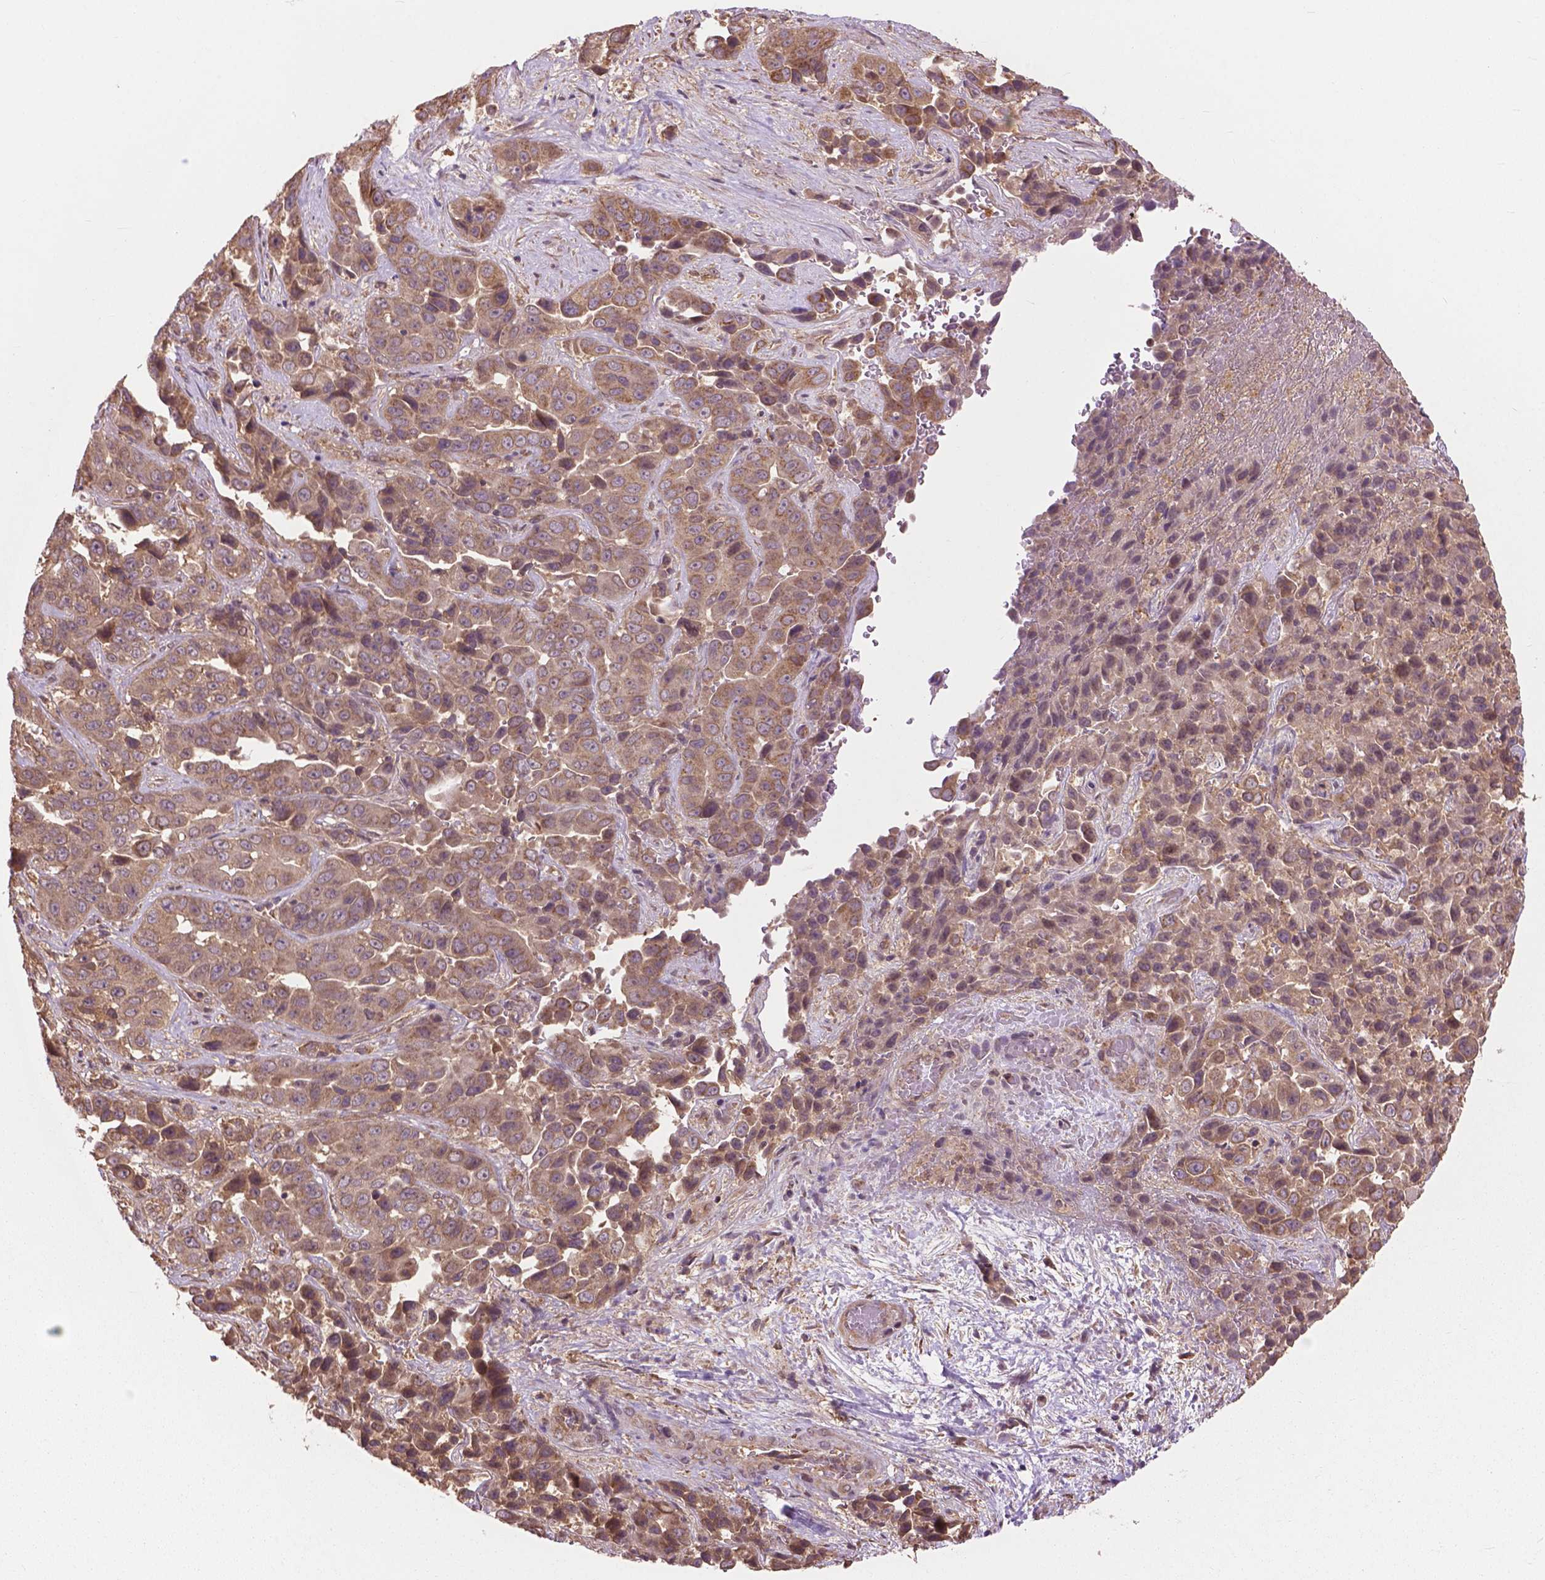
{"staining": {"intensity": "weak", "quantity": ">75%", "location": "cytoplasmic/membranous"}, "tissue": "liver cancer", "cell_type": "Tumor cells", "image_type": "cancer", "snomed": [{"axis": "morphology", "description": "Cholangiocarcinoma"}, {"axis": "topography", "description": "Liver"}], "caption": "Weak cytoplasmic/membranous staining is present in about >75% of tumor cells in cholangiocarcinoma (liver).", "gene": "PPP1CB", "patient": {"sex": "female", "age": 52}}